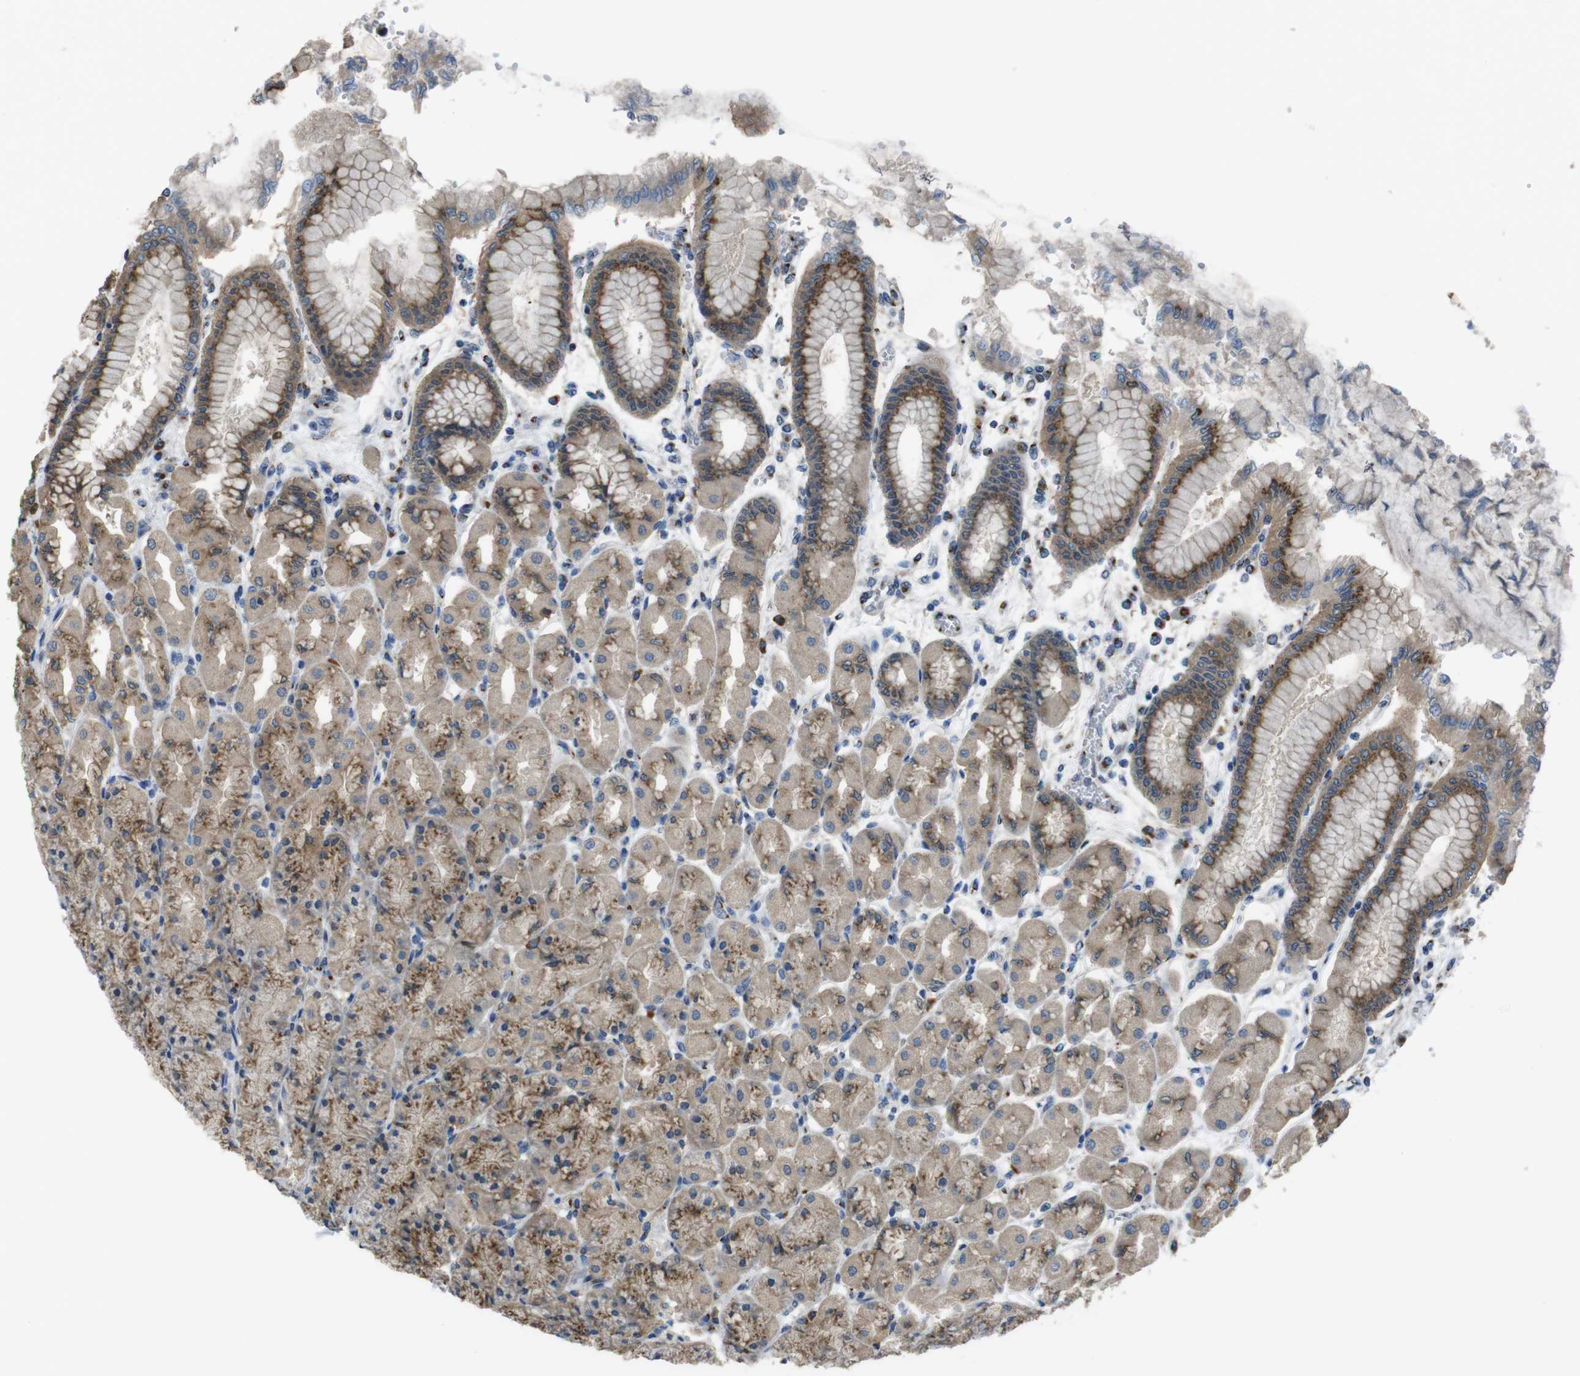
{"staining": {"intensity": "moderate", "quantity": ">75%", "location": "cytoplasmic/membranous"}, "tissue": "stomach", "cell_type": "Glandular cells", "image_type": "normal", "snomed": [{"axis": "morphology", "description": "Normal tissue, NOS"}, {"axis": "topography", "description": "Stomach, upper"}], "caption": "Benign stomach reveals moderate cytoplasmic/membranous expression in about >75% of glandular cells.", "gene": "RAB6A", "patient": {"sex": "female", "age": 56}}